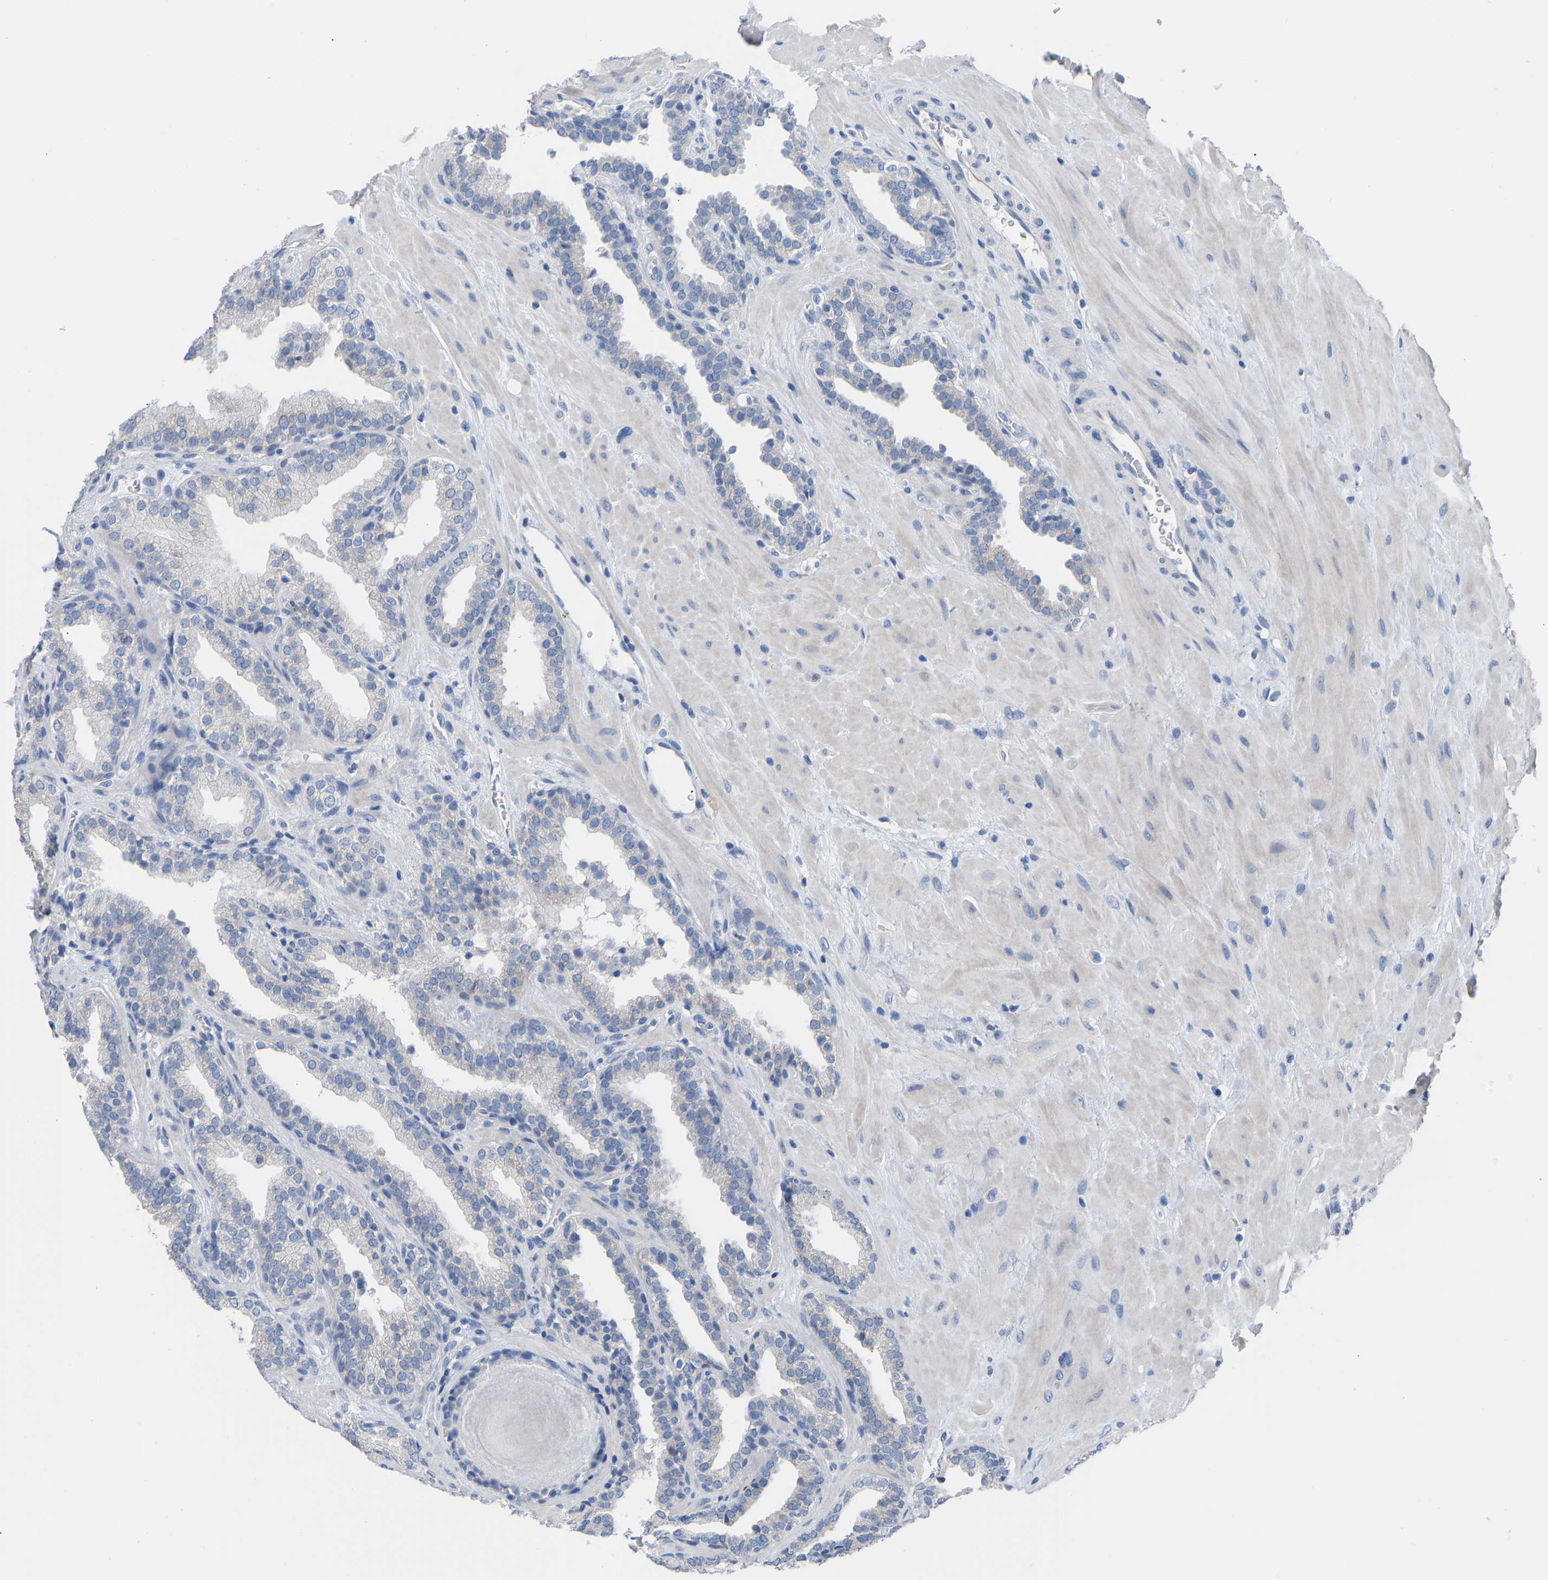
{"staining": {"intensity": "negative", "quantity": "none", "location": "none"}, "tissue": "prostate", "cell_type": "Glandular cells", "image_type": "normal", "snomed": [{"axis": "morphology", "description": "Normal tissue, NOS"}, {"axis": "topography", "description": "Prostate"}], "caption": "Histopathology image shows no protein staining in glandular cells of unremarkable prostate.", "gene": "OLIG2", "patient": {"sex": "male", "age": 51}}